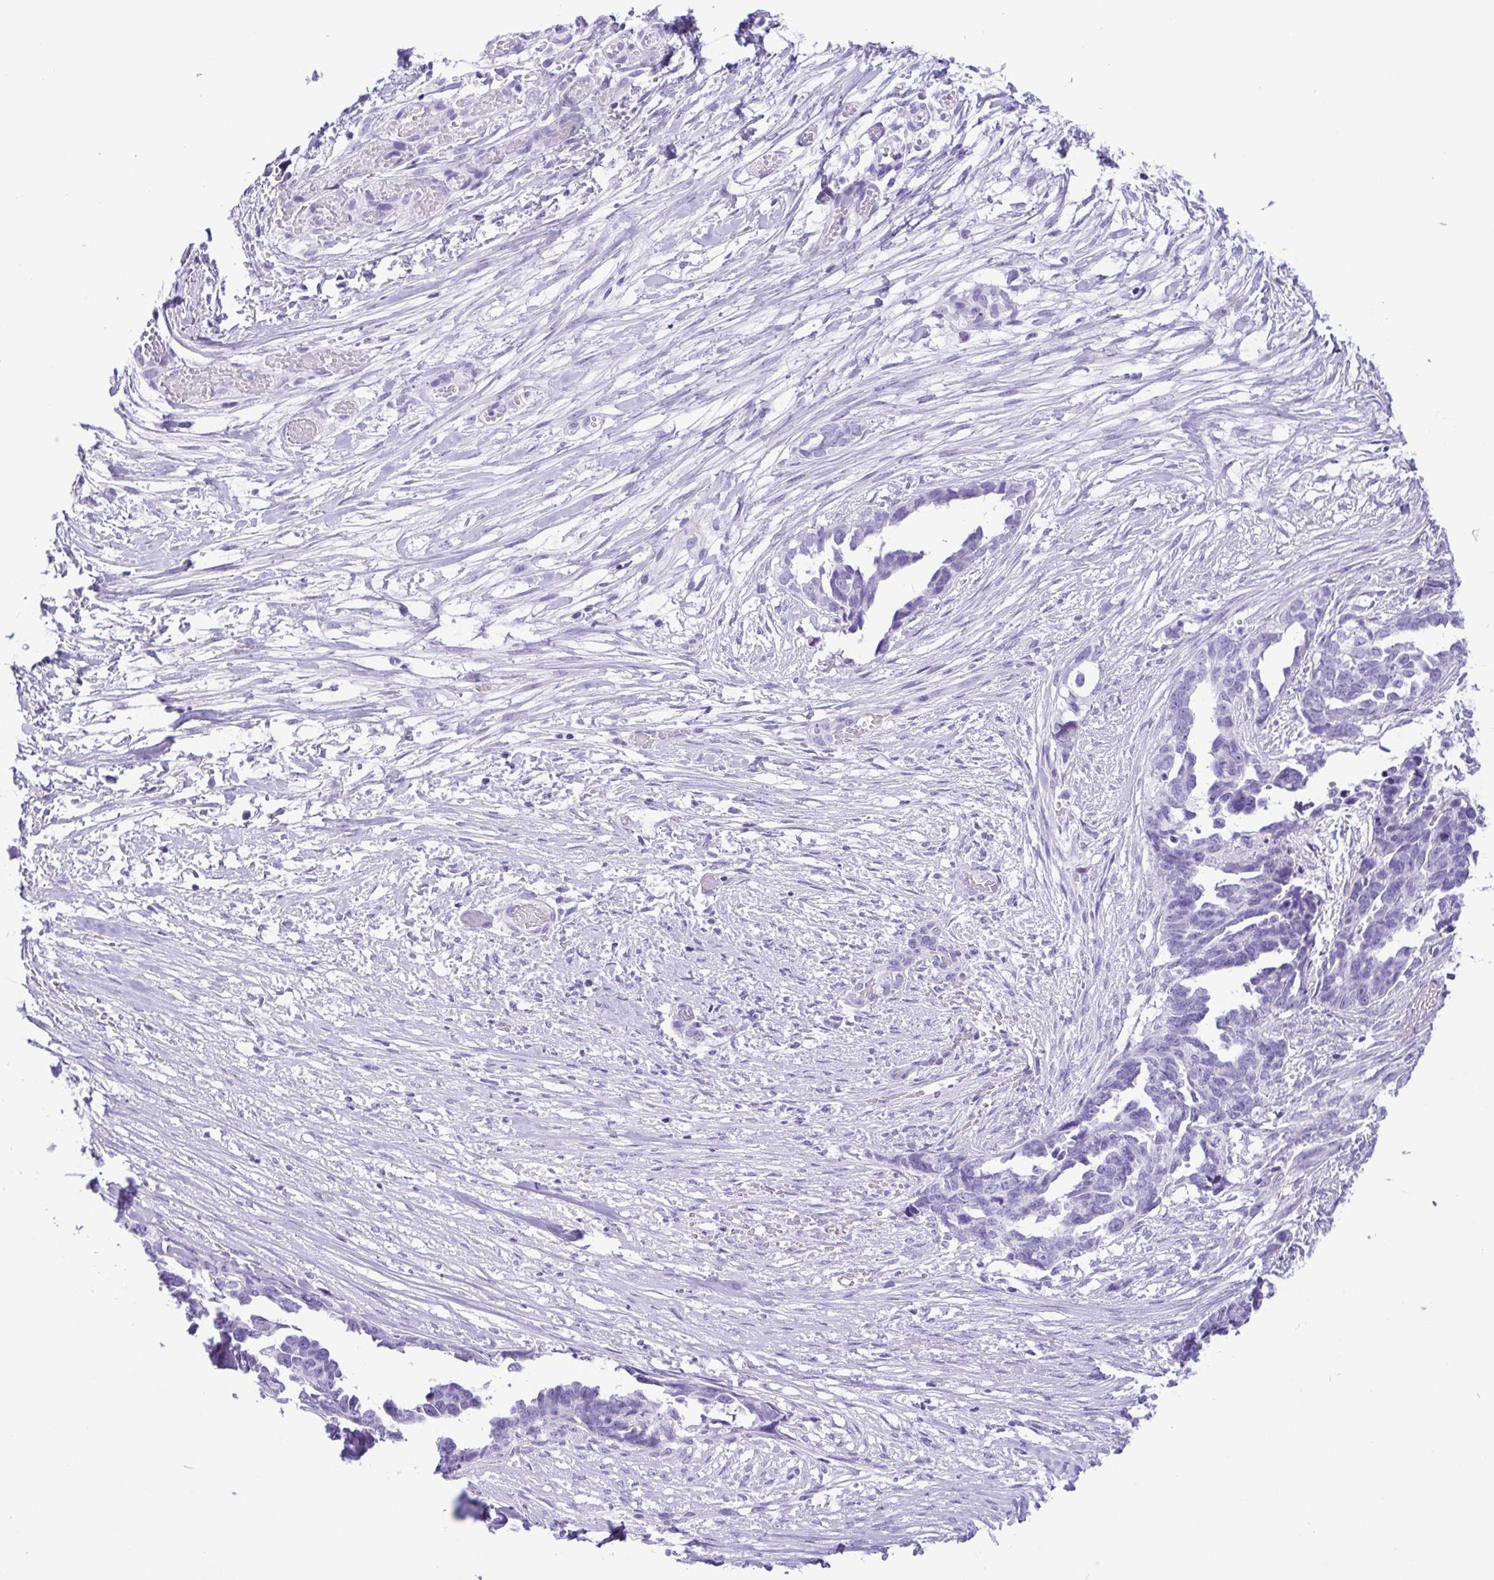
{"staining": {"intensity": "negative", "quantity": "none", "location": "none"}, "tissue": "ovarian cancer", "cell_type": "Tumor cells", "image_type": "cancer", "snomed": [{"axis": "morphology", "description": "Cystadenocarcinoma, serous, NOS"}, {"axis": "topography", "description": "Ovary"}], "caption": "Tumor cells are negative for brown protein staining in serous cystadenocarcinoma (ovarian). (DAB immunohistochemistry (IHC) with hematoxylin counter stain).", "gene": "PAK3", "patient": {"sex": "female", "age": 69}}